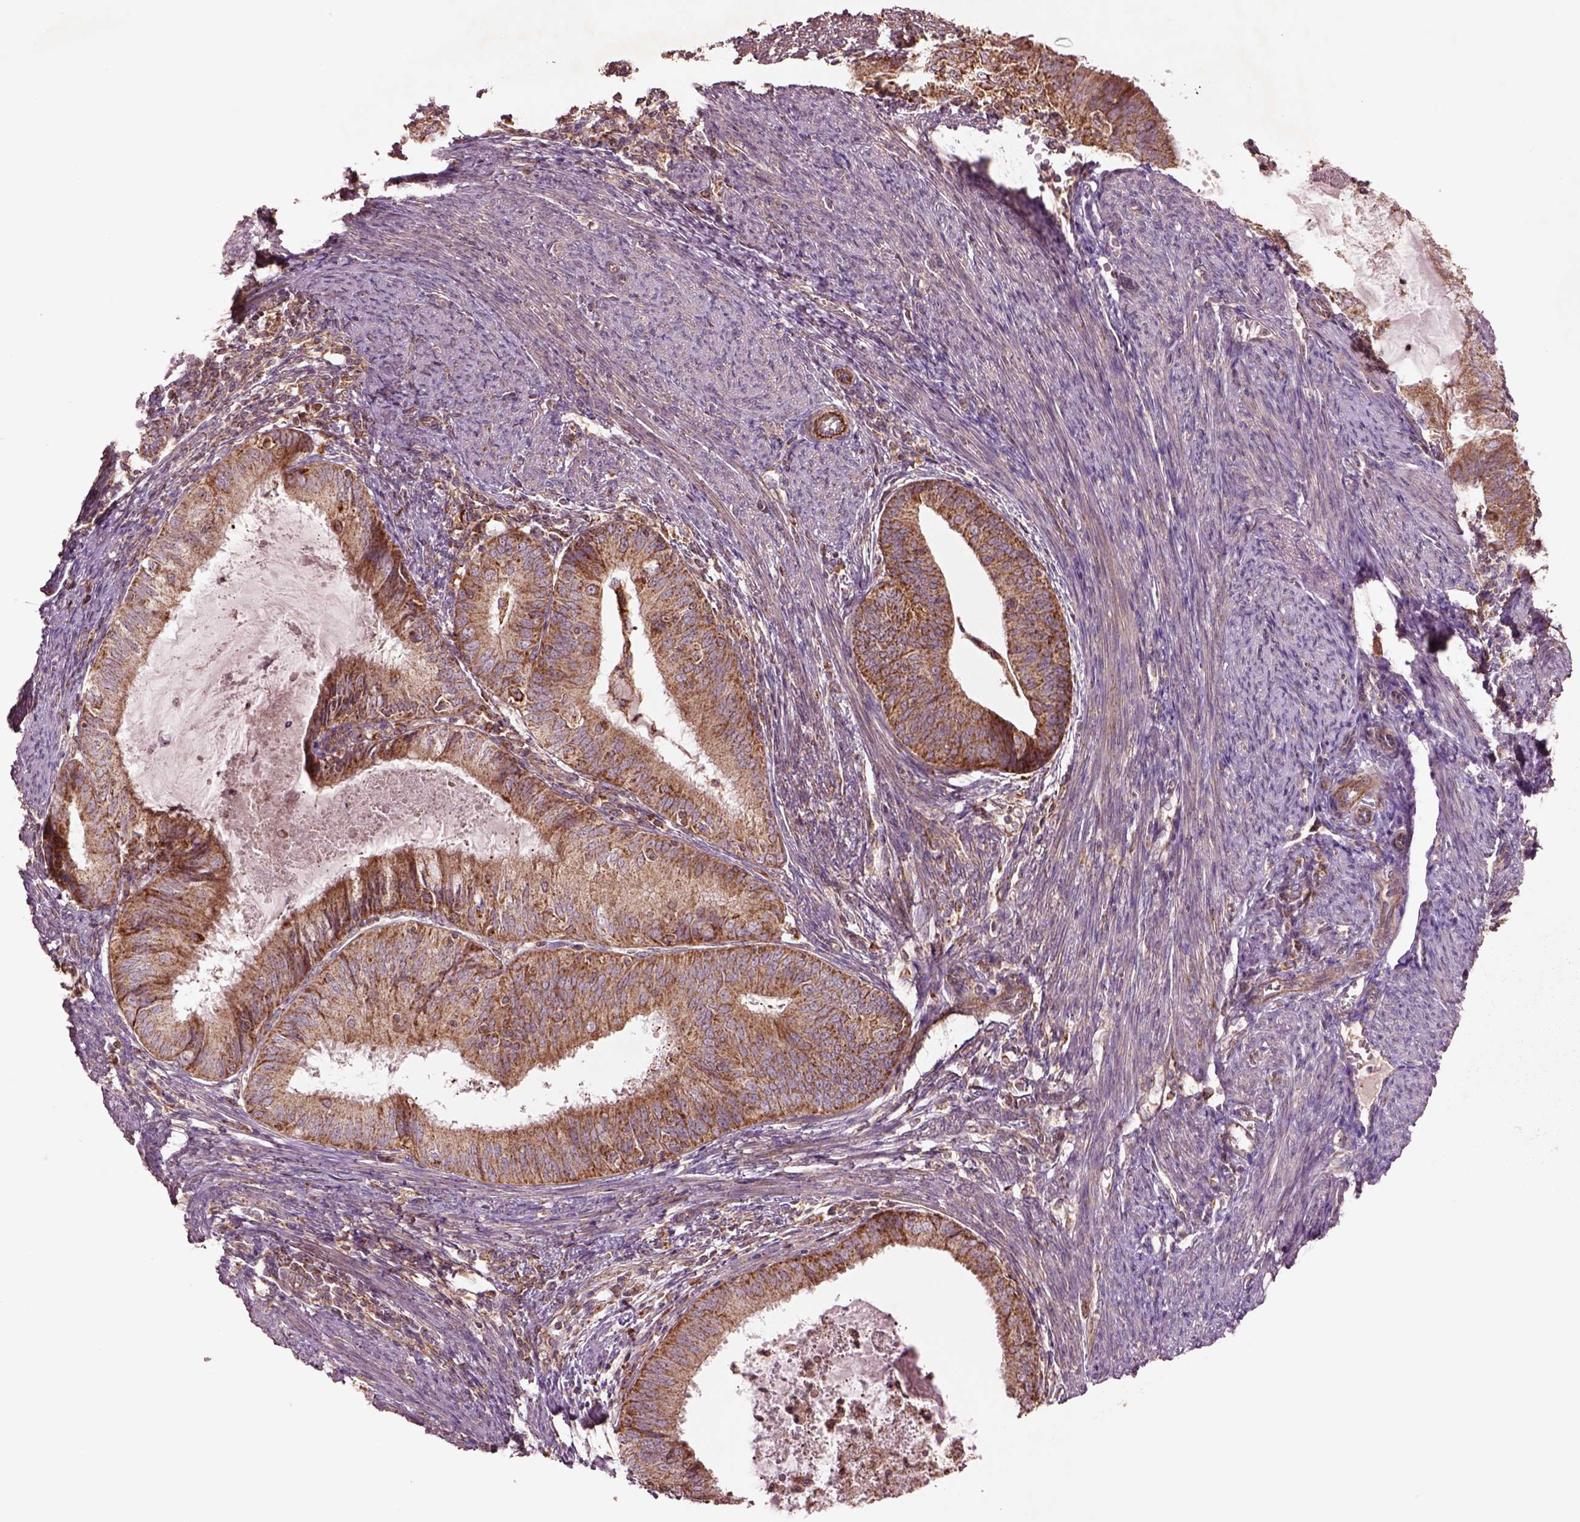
{"staining": {"intensity": "moderate", "quantity": ">75%", "location": "cytoplasmic/membranous"}, "tissue": "endometrial cancer", "cell_type": "Tumor cells", "image_type": "cancer", "snomed": [{"axis": "morphology", "description": "Adenocarcinoma, NOS"}, {"axis": "topography", "description": "Endometrium"}], "caption": "Immunohistochemical staining of human endometrial adenocarcinoma reveals moderate cytoplasmic/membranous protein expression in about >75% of tumor cells. The protein of interest is stained brown, and the nuclei are stained in blue (DAB (3,3'-diaminobenzidine) IHC with brightfield microscopy, high magnification).", "gene": "SLC25A5", "patient": {"sex": "female", "age": 57}}